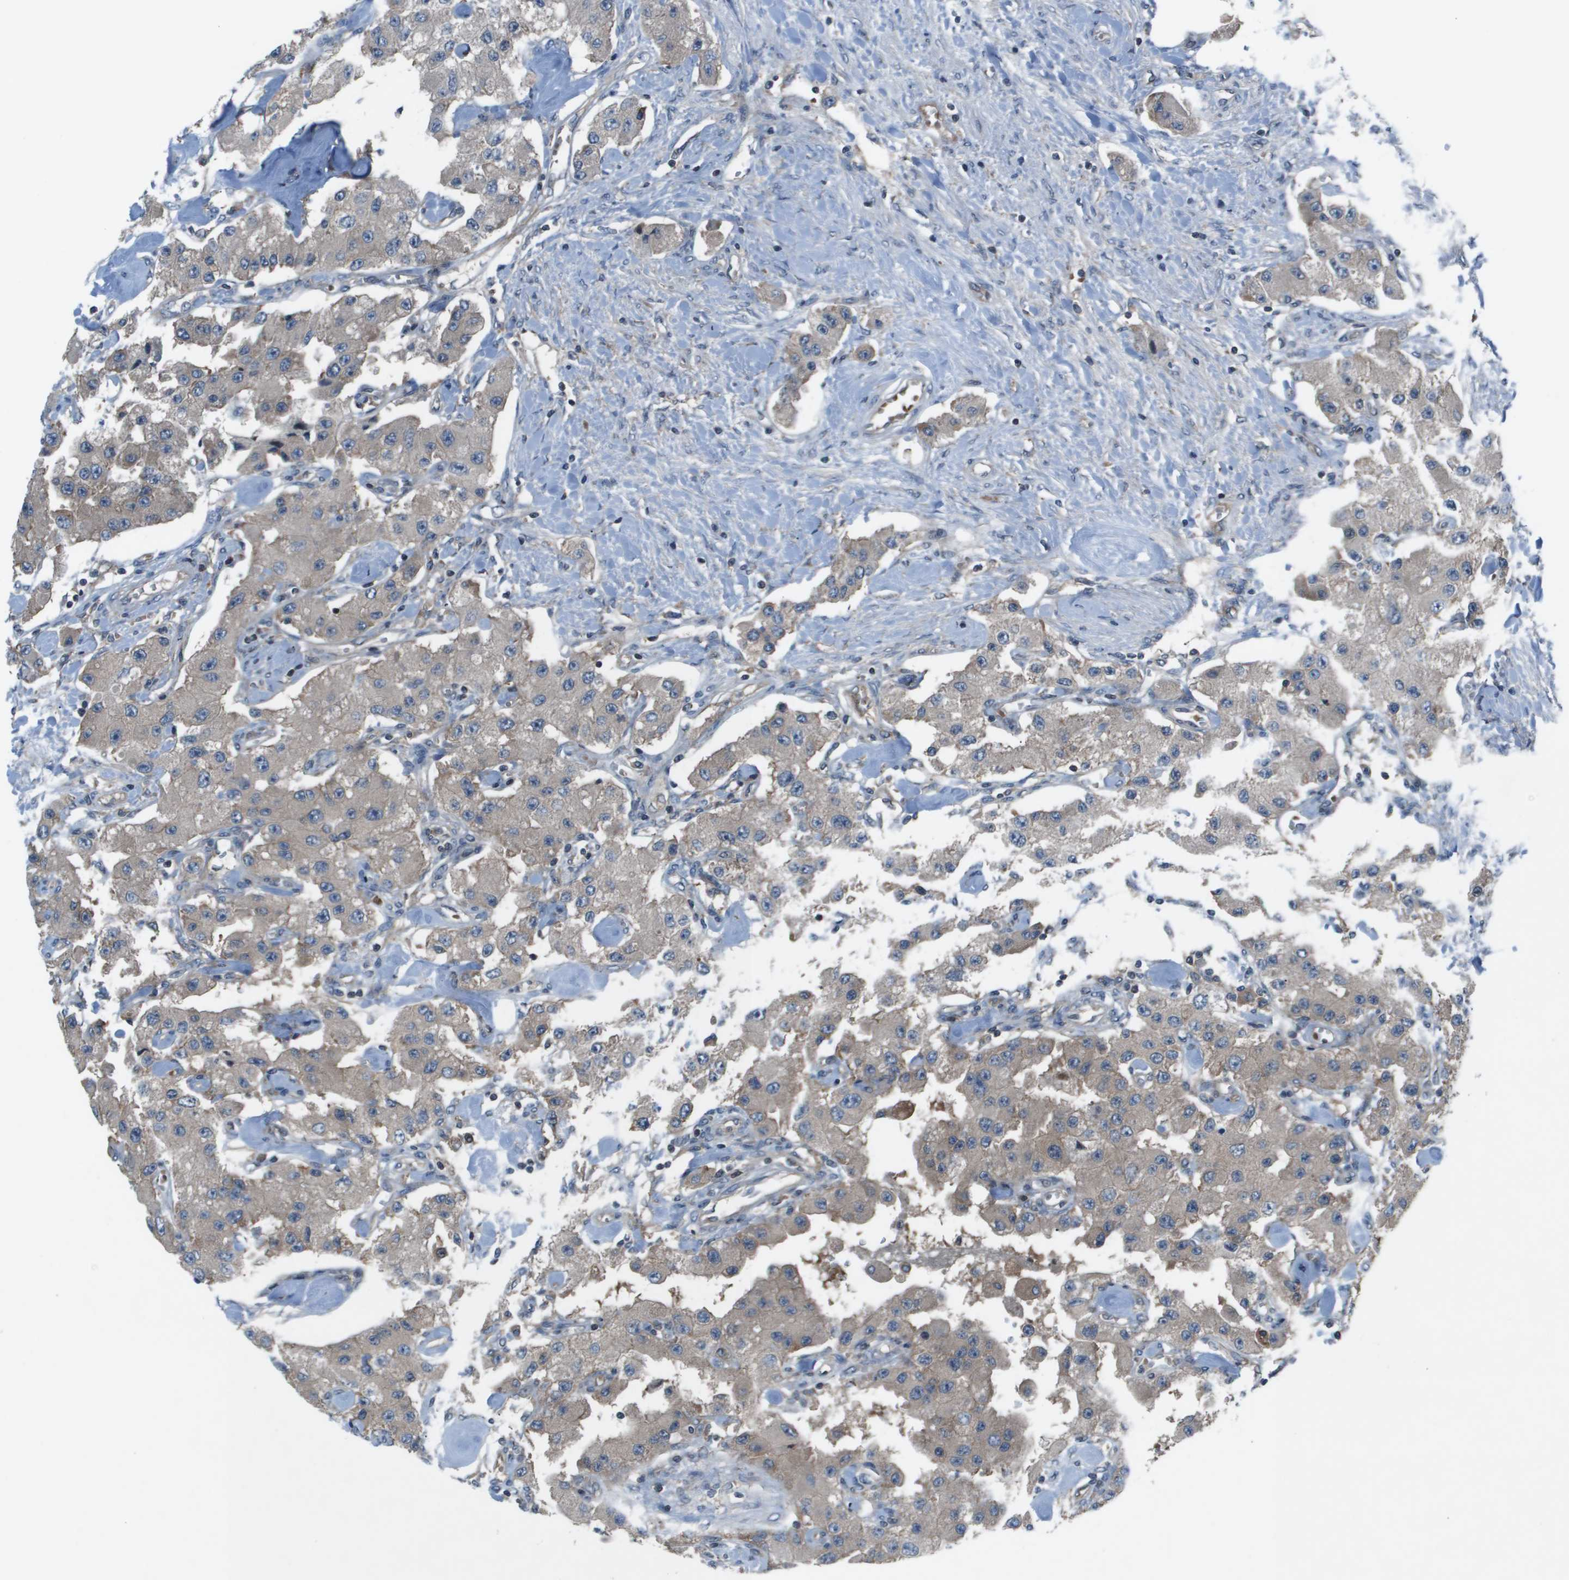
{"staining": {"intensity": "negative", "quantity": "none", "location": "none"}, "tissue": "carcinoid", "cell_type": "Tumor cells", "image_type": "cancer", "snomed": [{"axis": "morphology", "description": "Carcinoid, malignant, NOS"}, {"axis": "topography", "description": "Pancreas"}], "caption": "The immunohistochemistry image has no significant expression in tumor cells of carcinoid tissue. Brightfield microscopy of immunohistochemistry stained with DAB (brown) and hematoxylin (blue), captured at high magnification.", "gene": "EIF3B", "patient": {"sex": "male", "age": 41}}